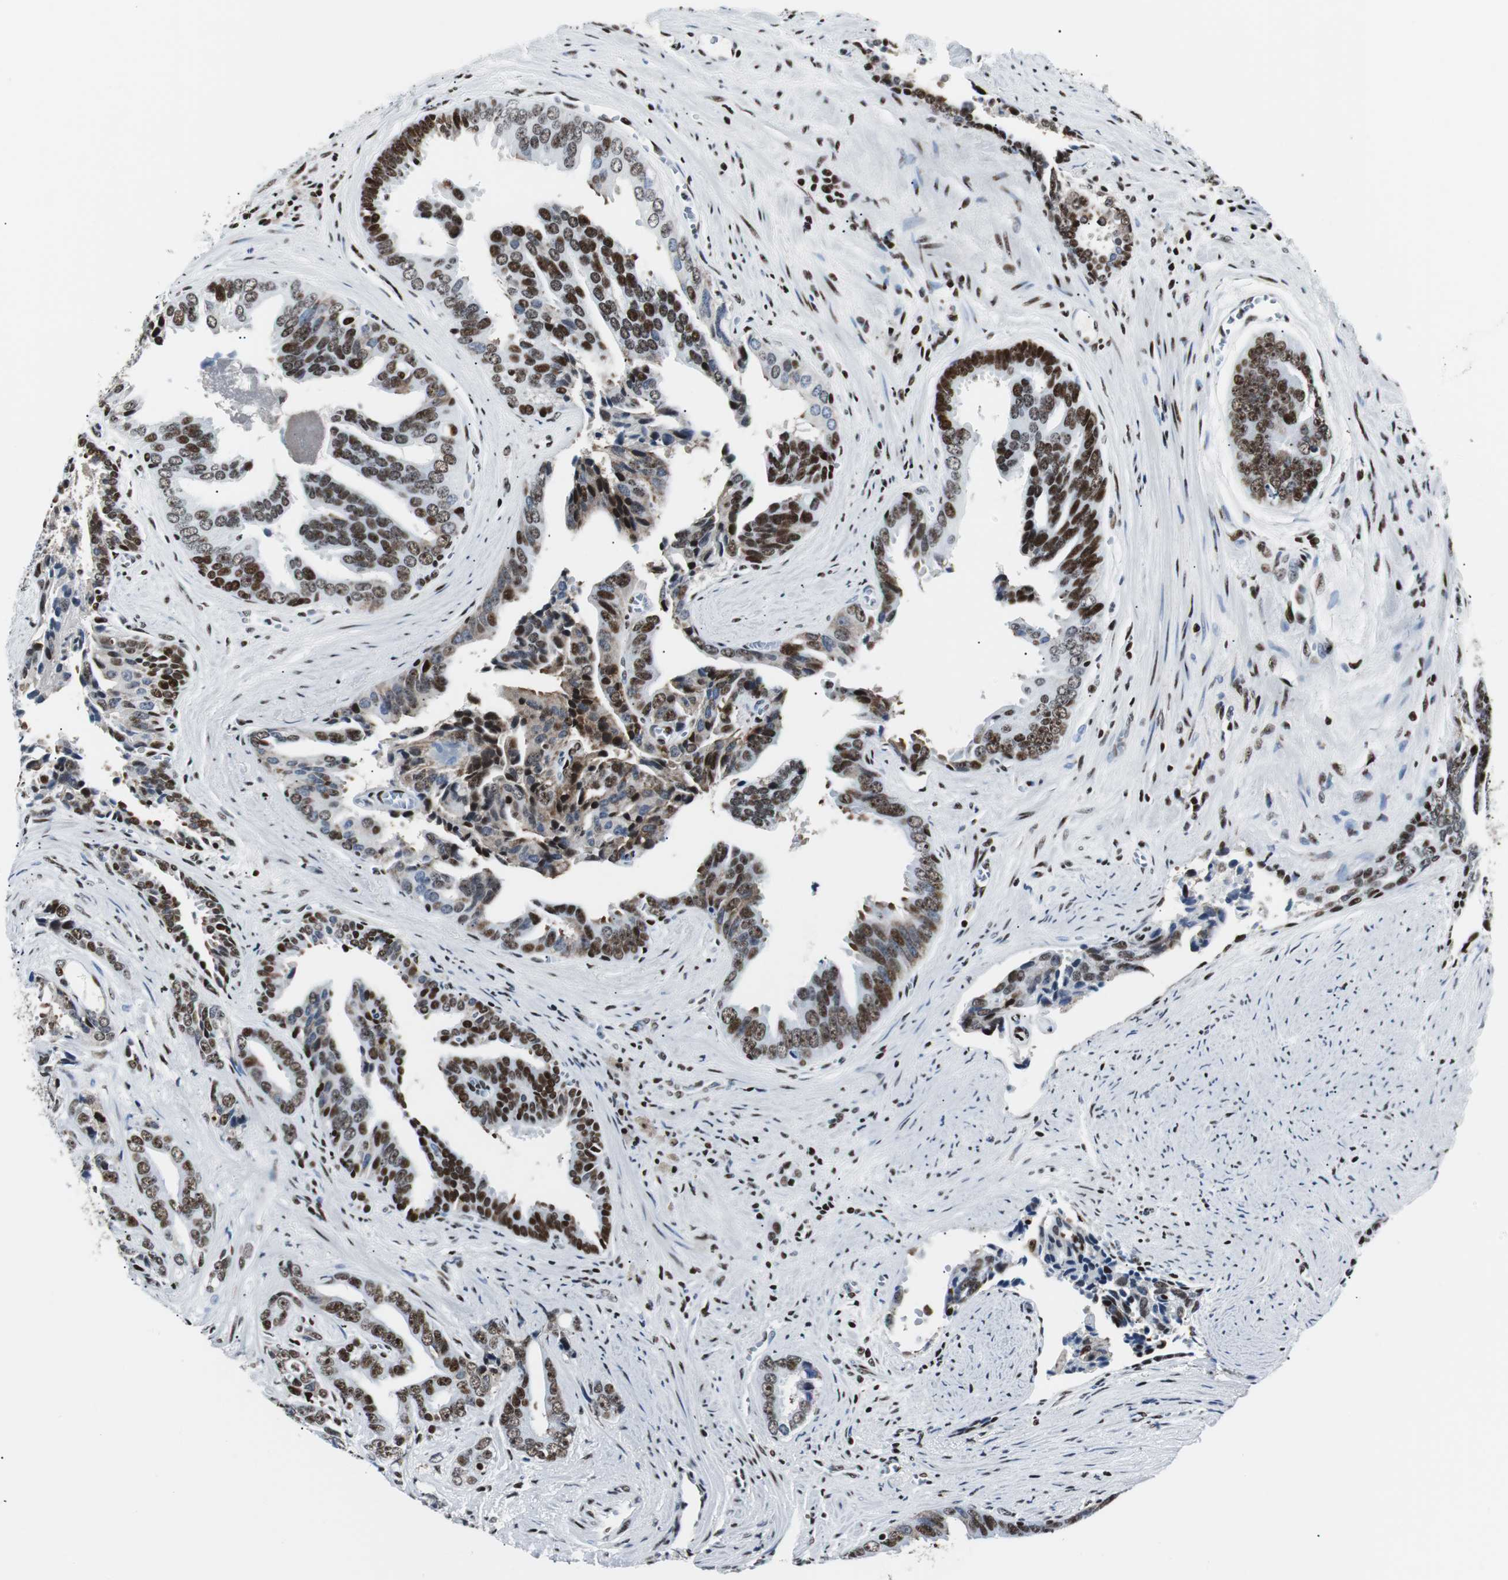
{"staining": {"intensity": "strong", "quantity": ">75%", "location": "nuclear"}, "tissue": "prostate cancer", "cell_type": "Tumor cells", "image_type": "cancer", "snomed": [{"axis": "morphology", "description": "Adenocarcinoma, High grade"}, {"axis": "topography", "description": "Prostate"}], "caption": "Protein positivity by IHC shows strong nuclear positivity in about >75% of tumor cells in prostate adenocarcinoma (high-grade). (DAB (3,3'-diaminobenzidine) IHC with brightfield microscopy, high magnification).", "gene": "NCL", "patient": {"sex": "male", "age": 67}}